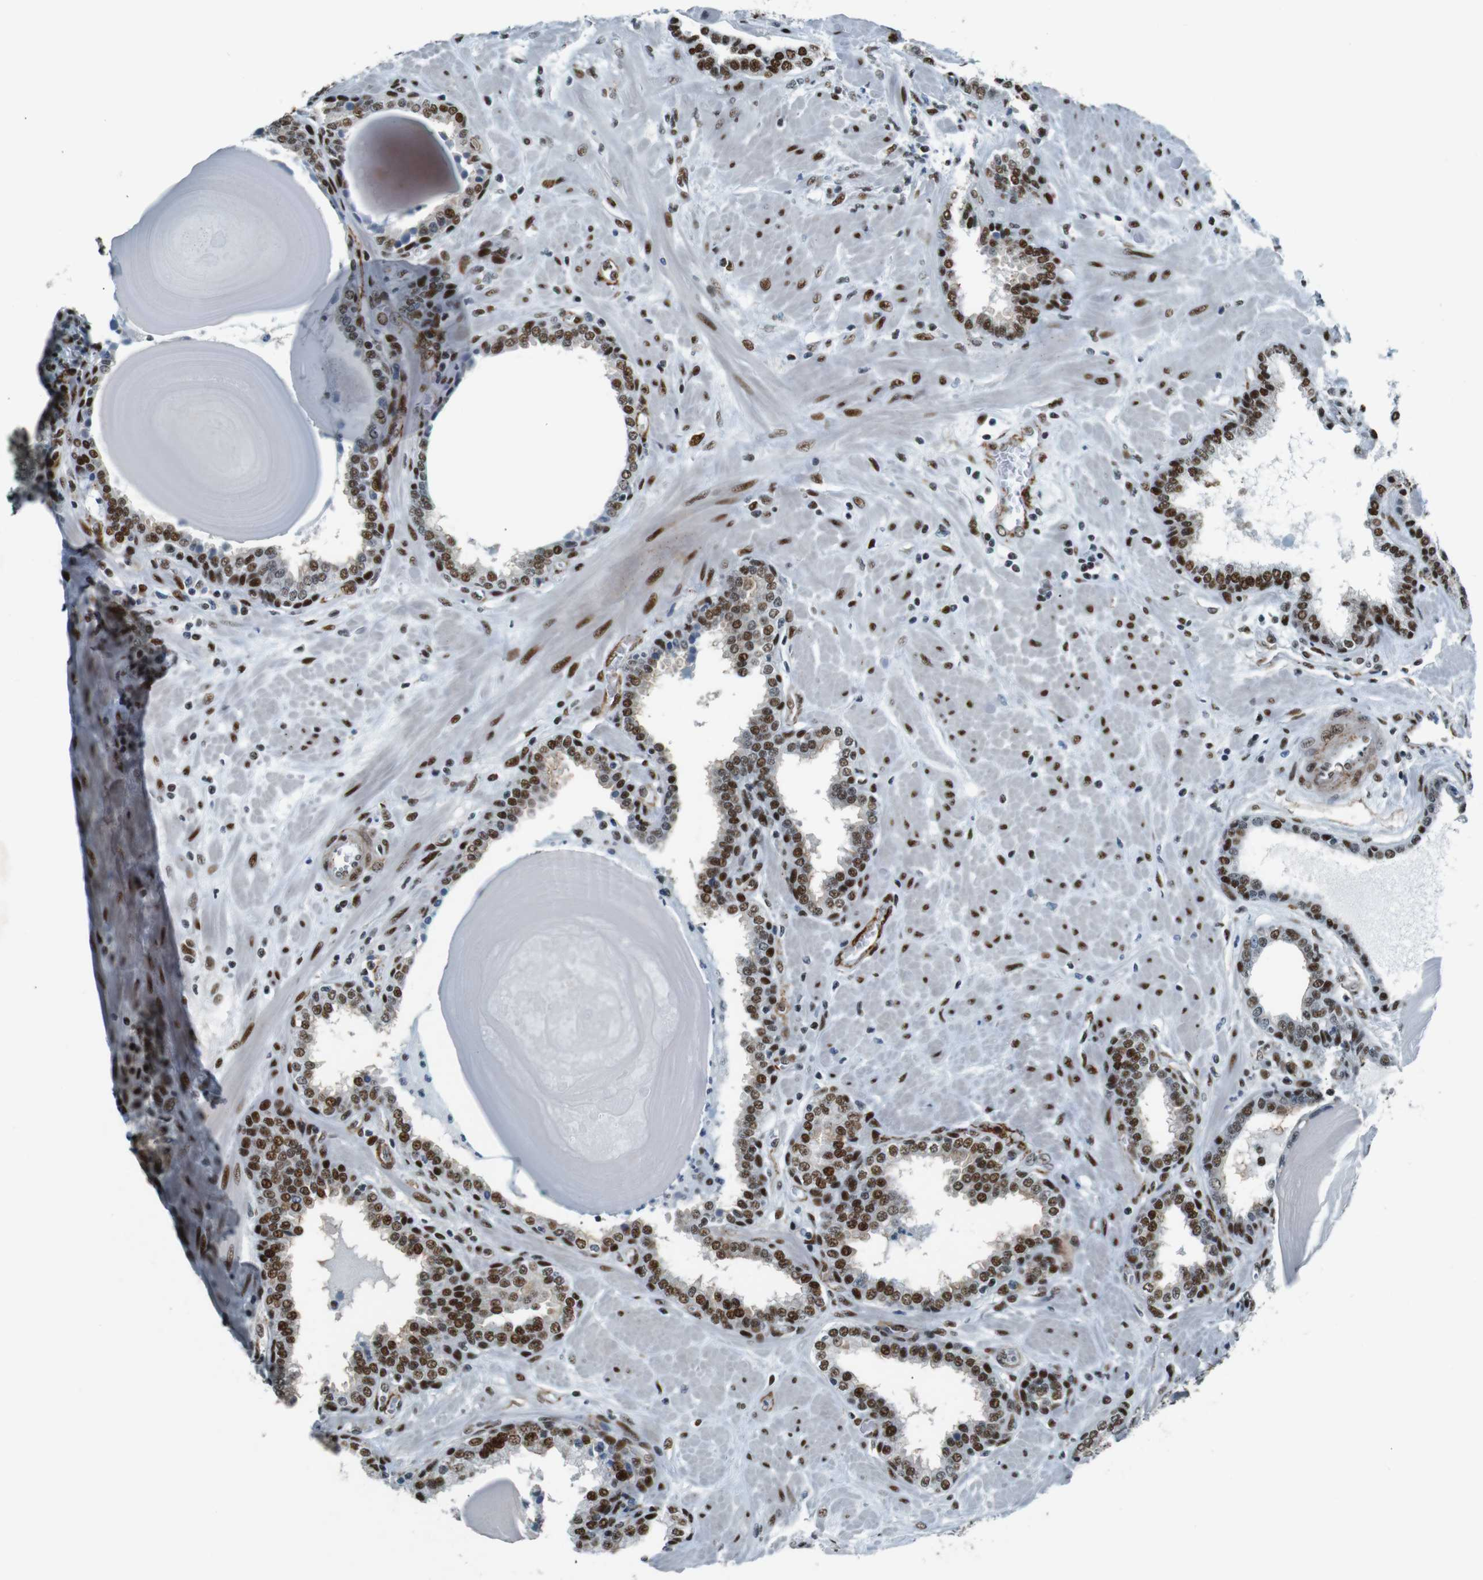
{"staining": {"intensity": "strong", "quantity": ">75%", "location": "nuclear"}, "tissue": "prostate", "cell_type": "Glandular cells", "image_type": "normal", "snomed": [{"axis": "morphology", "description": "Normal tissue, NOS"}, {"axis": "topography", "description": "Prostate"}], "caption": "DAB (3,3'-diaminobenzidine) immunohistochemical staining of unremarkable prostate shows strong nuclear protein expression in approximately >75% of glandular cells.", "gene": "HEXIM1", "patient": {"sex": "male", "age": 51}}